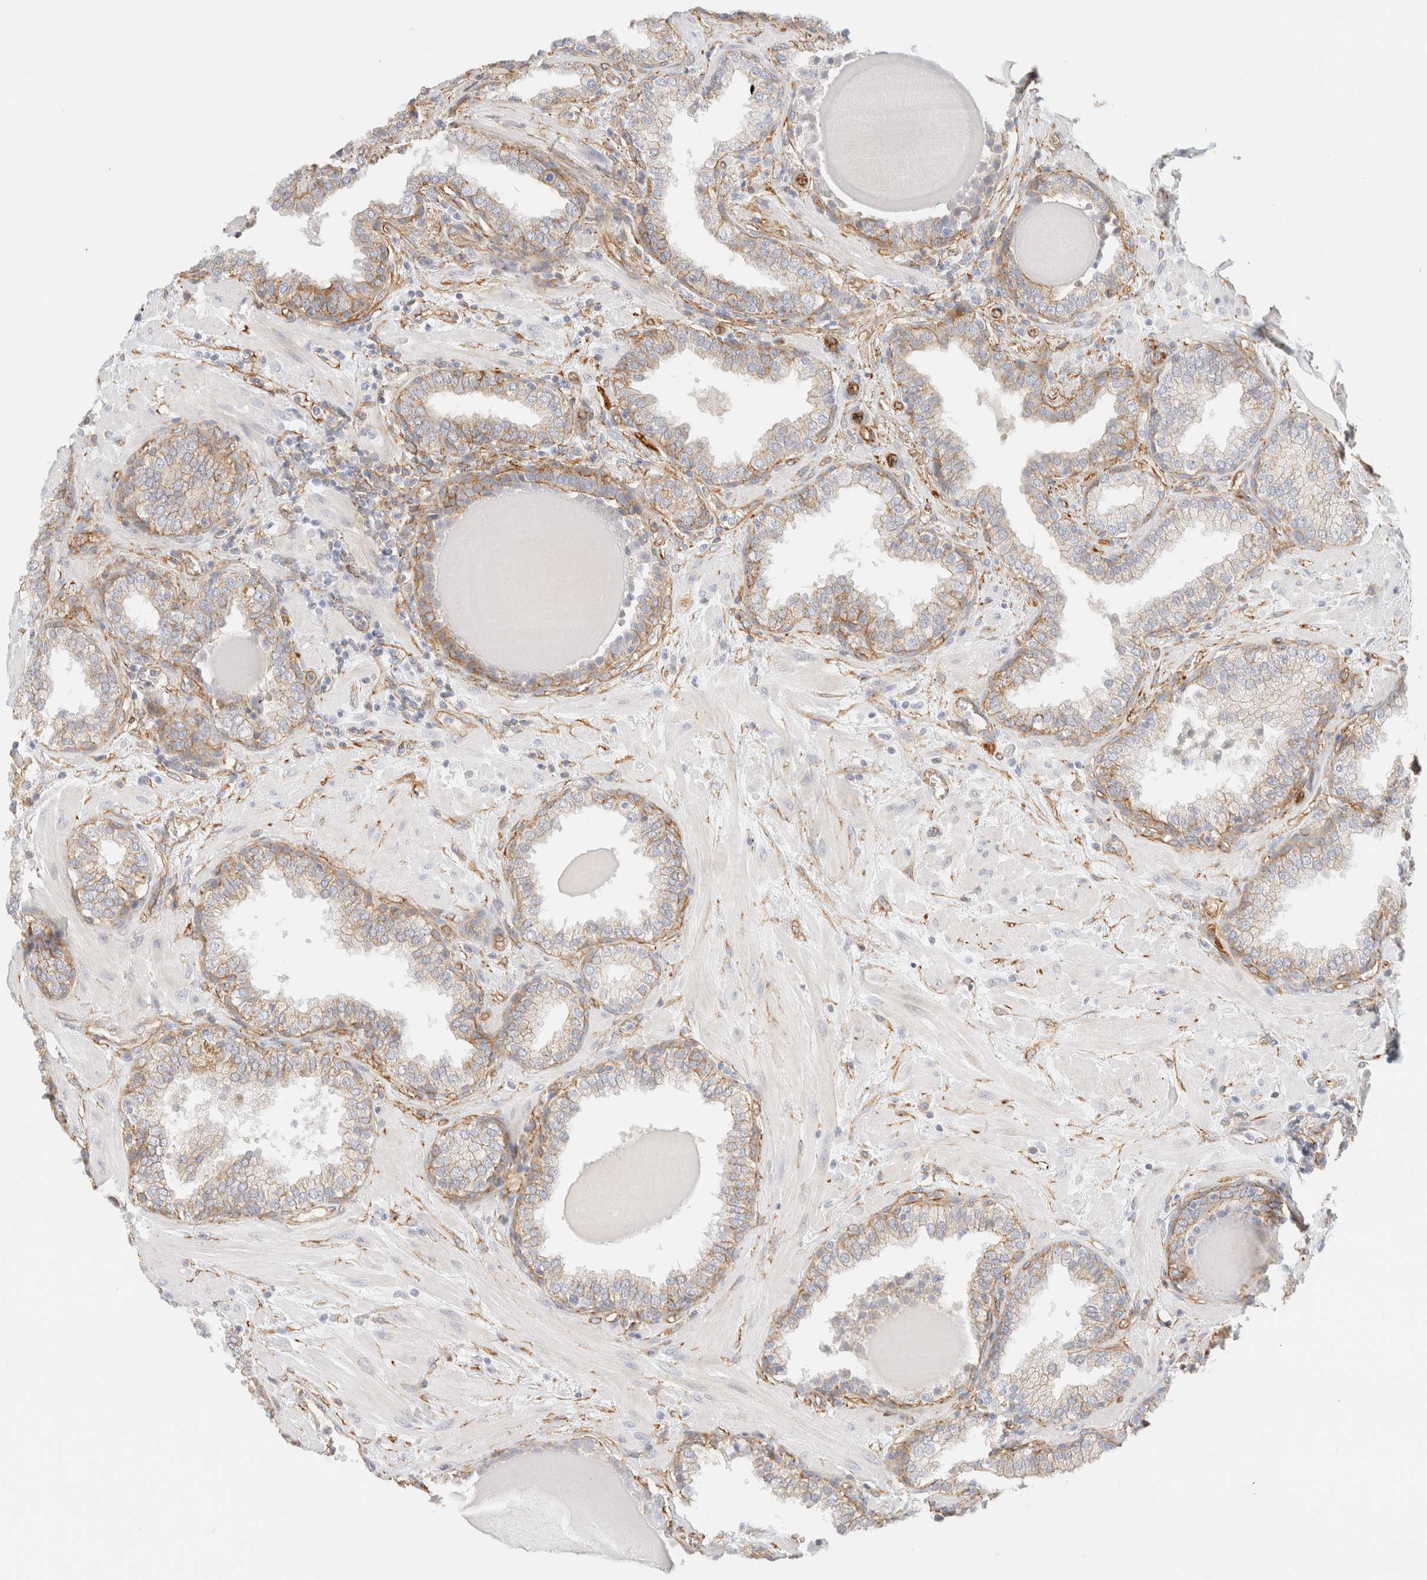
{"staining": {"intensity": "moderate", "quantity": "25%-75%", "location": "cytoplasmic/membranous"}, "tissue": "prostate", "cell_type": "Glandular cells", "image_type": "normal", "snomed": [{"axis": "morphology", "description": "Normal tissue, NOS"}, {"axis": "topography", "description": "Prostate"}], "caption": "High-power microscopy captured an IHC micrograph of normal prostate, revealing moderate cytoplasmic/membranous positivity in approximately 25%-75% of glandular cells. Nuclei are stained in blue.", "gene": "CYB5R4", "patient": {"sex": "male", "age": 51}}